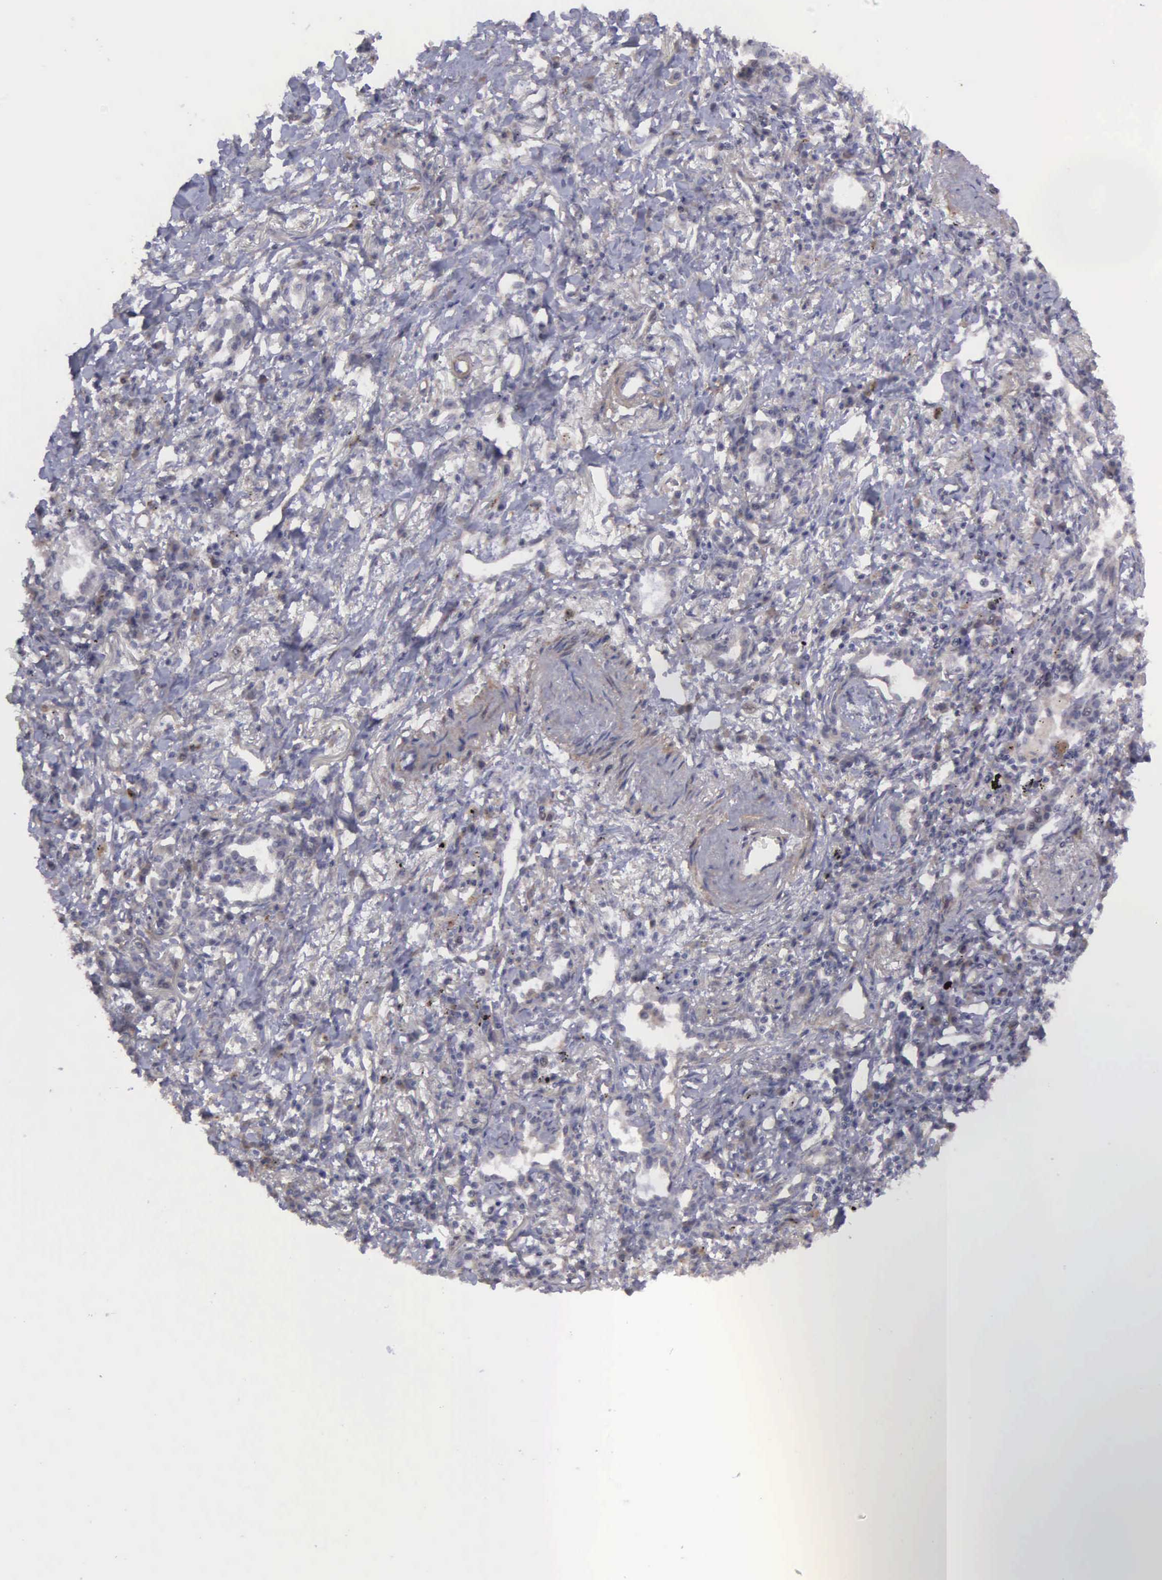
{"staining": {"intensity": "negative", "quantity": "none", "location": "none"}, "tissue": "lung cancer", "cell_type": "Tumor cells", "image_type": "cancer", "snomed": [{"axis": "morphology", "description": "Adenocarcinoma, NOS"}, {"axis": "topography", "description": "Lung"}], "caption": "Immunohistochemistry (IHC) histopathology image of human adenocarcinoma (lung) stained for a protein (brown), which demonstrates no expression in tumor cells.", "gene": "RTL10", "patient": {"sex": "male", "age": 60}}